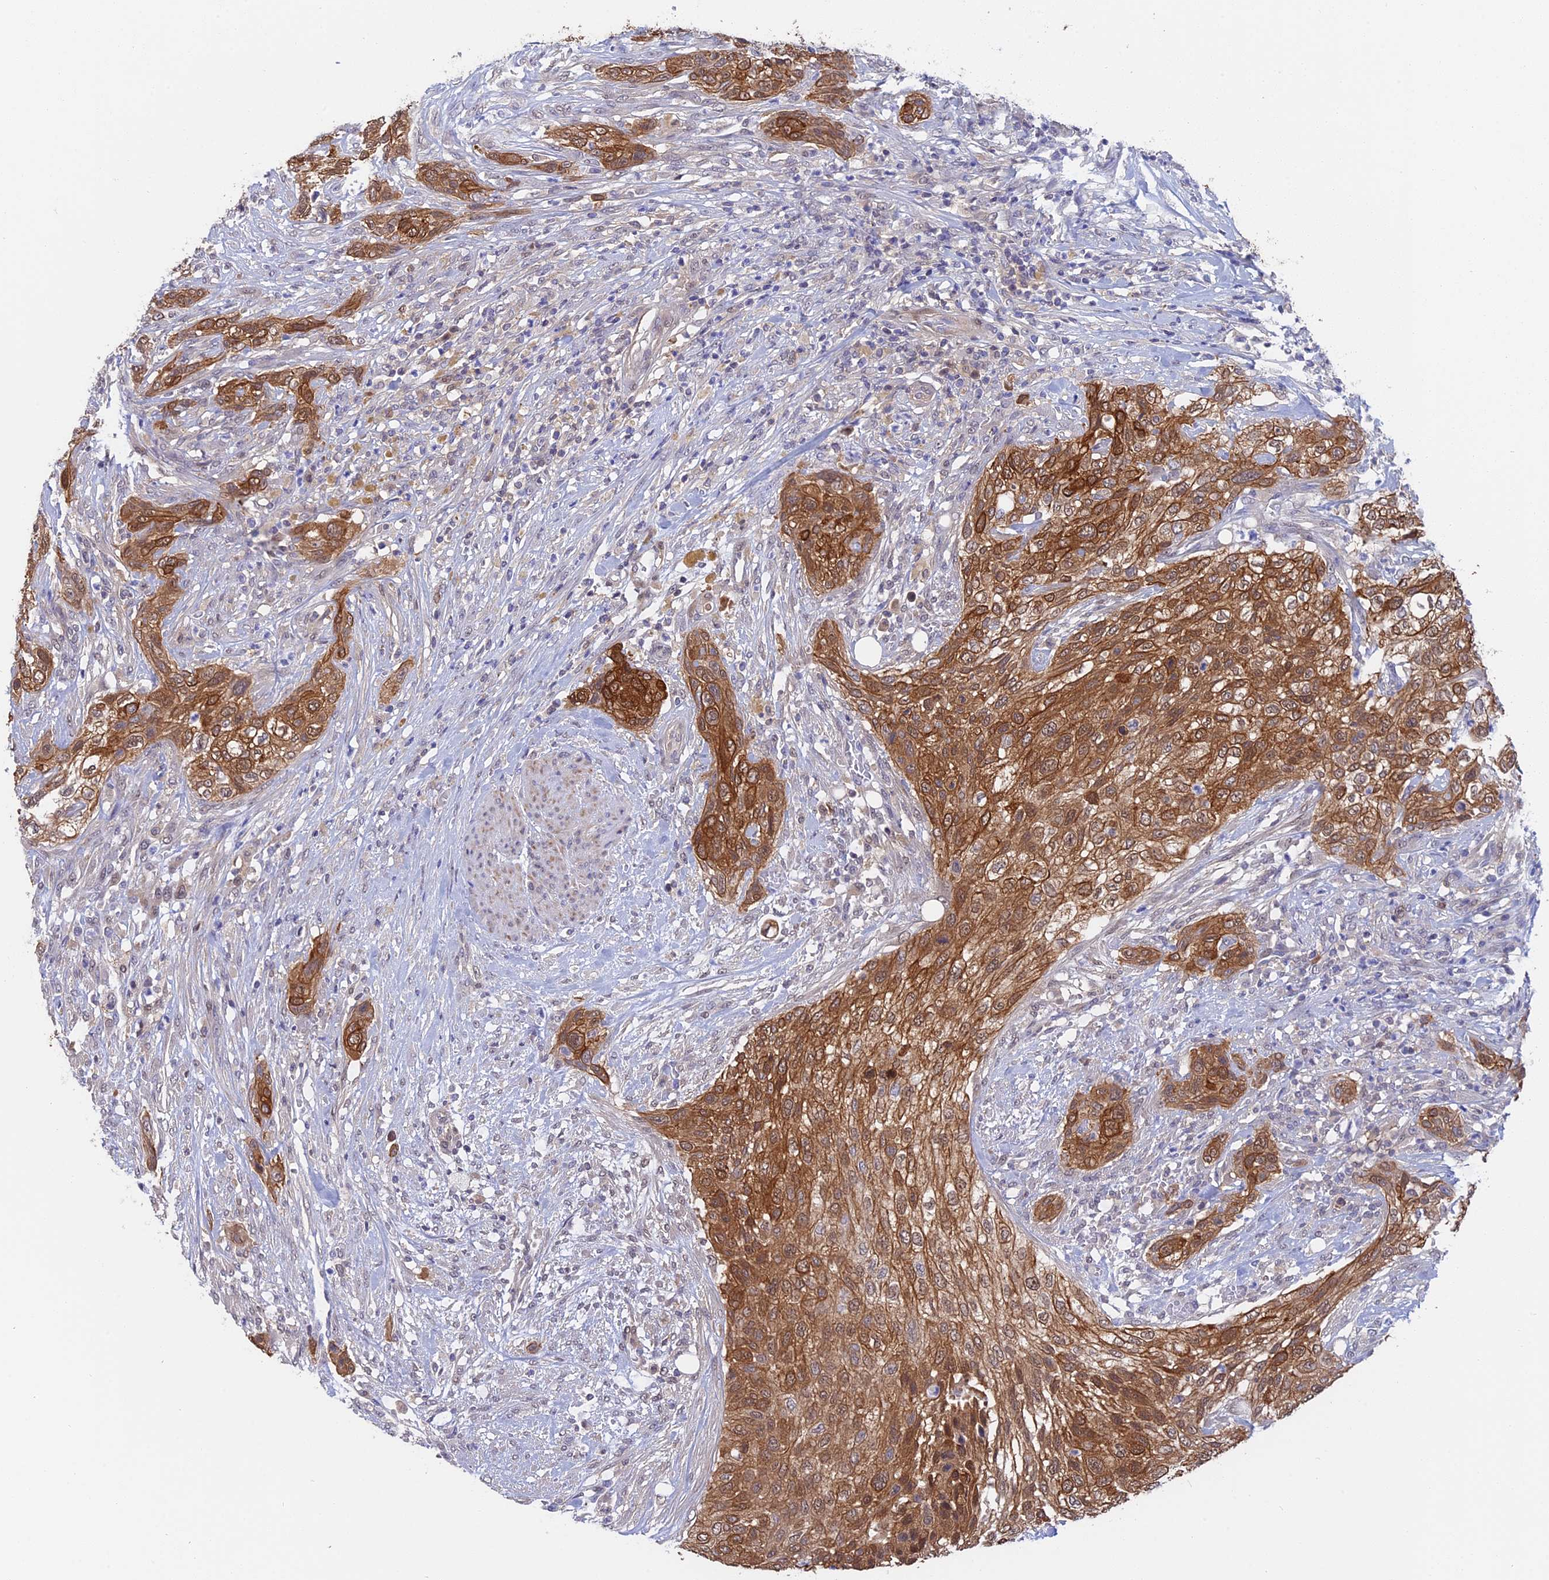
{"staining": {"intensity": "strong", "quantity": ">75%", "location": "cytoplasmic/membranous"}, "tissue": "urothelial cancer", "cell_type": "Tumor cells", "image_type": "cancer", "snomed": [{"axis": "morphology", "description": "Urothelial carcinoma, High grade"}, {"axis": "topography", "description": "Urinary bladder"}], "caption": "A brown stain labels strong cytoplasmic/membranous staining of a protein in human urothelial cancer tumor cells.", "gene": "STUB1", "patient": {"sex": "male", "age": 35}}